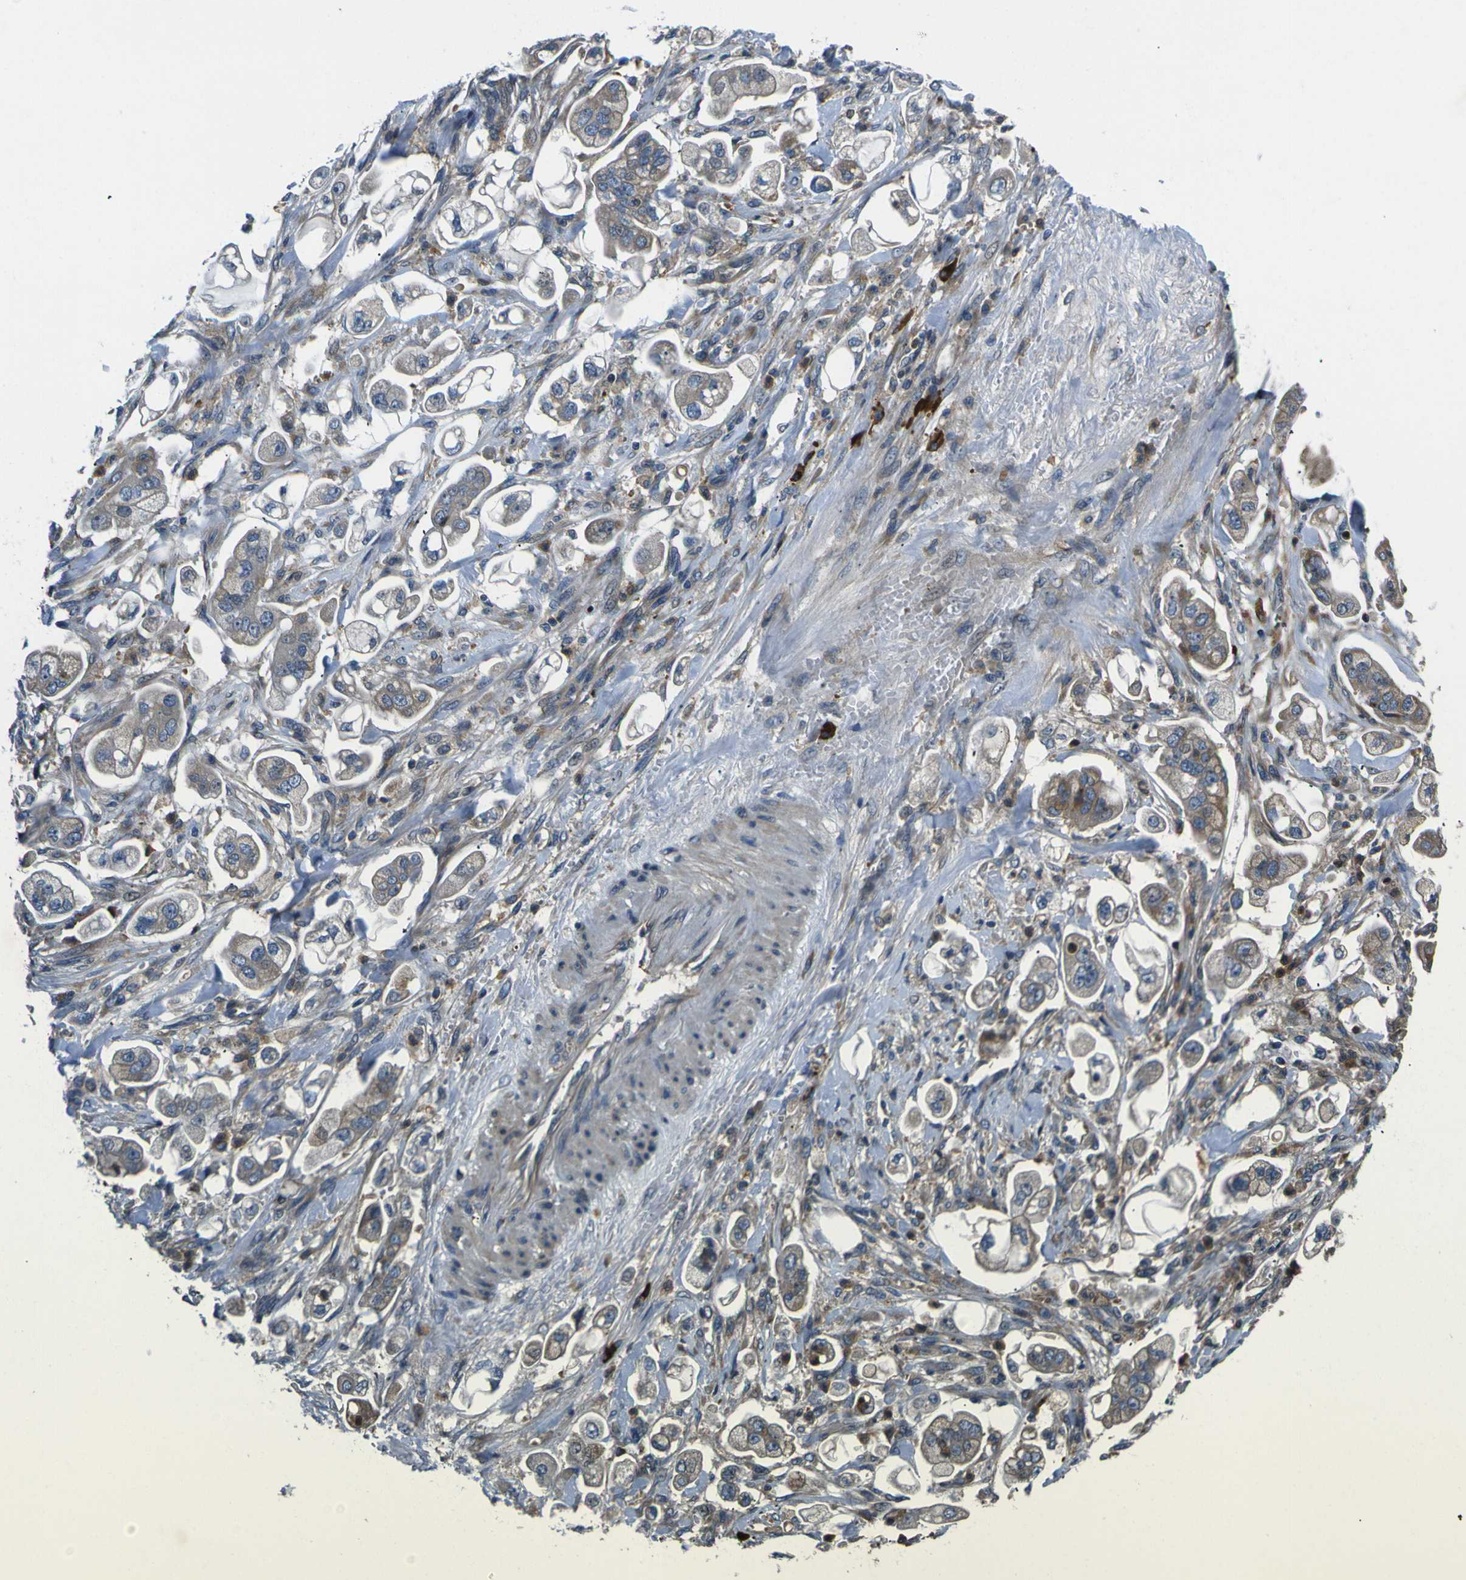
{"staining": {"intensity": "moderate", "quantity": "25%-75%", "location": "cytoplasmic/membranous"}, "tissue": "stomach cancer", "cell_type": "Tumor cells", "image_type": "cancer", "snomed": [{"axis": "morphology", "description": "Adenocarcinoma, NOS"}, {"axis": "topography", "description": "Stomach"}], "caption": "Human stomach cancer (adenocarcinoma) stained for a protein (brown) exhibits moderate cytoplasmic/membranous positive positivity in approximately 25%-75% of tumor cells.", "gene": "RAB1B", "patient": {"sex": "male", "age": 62}}